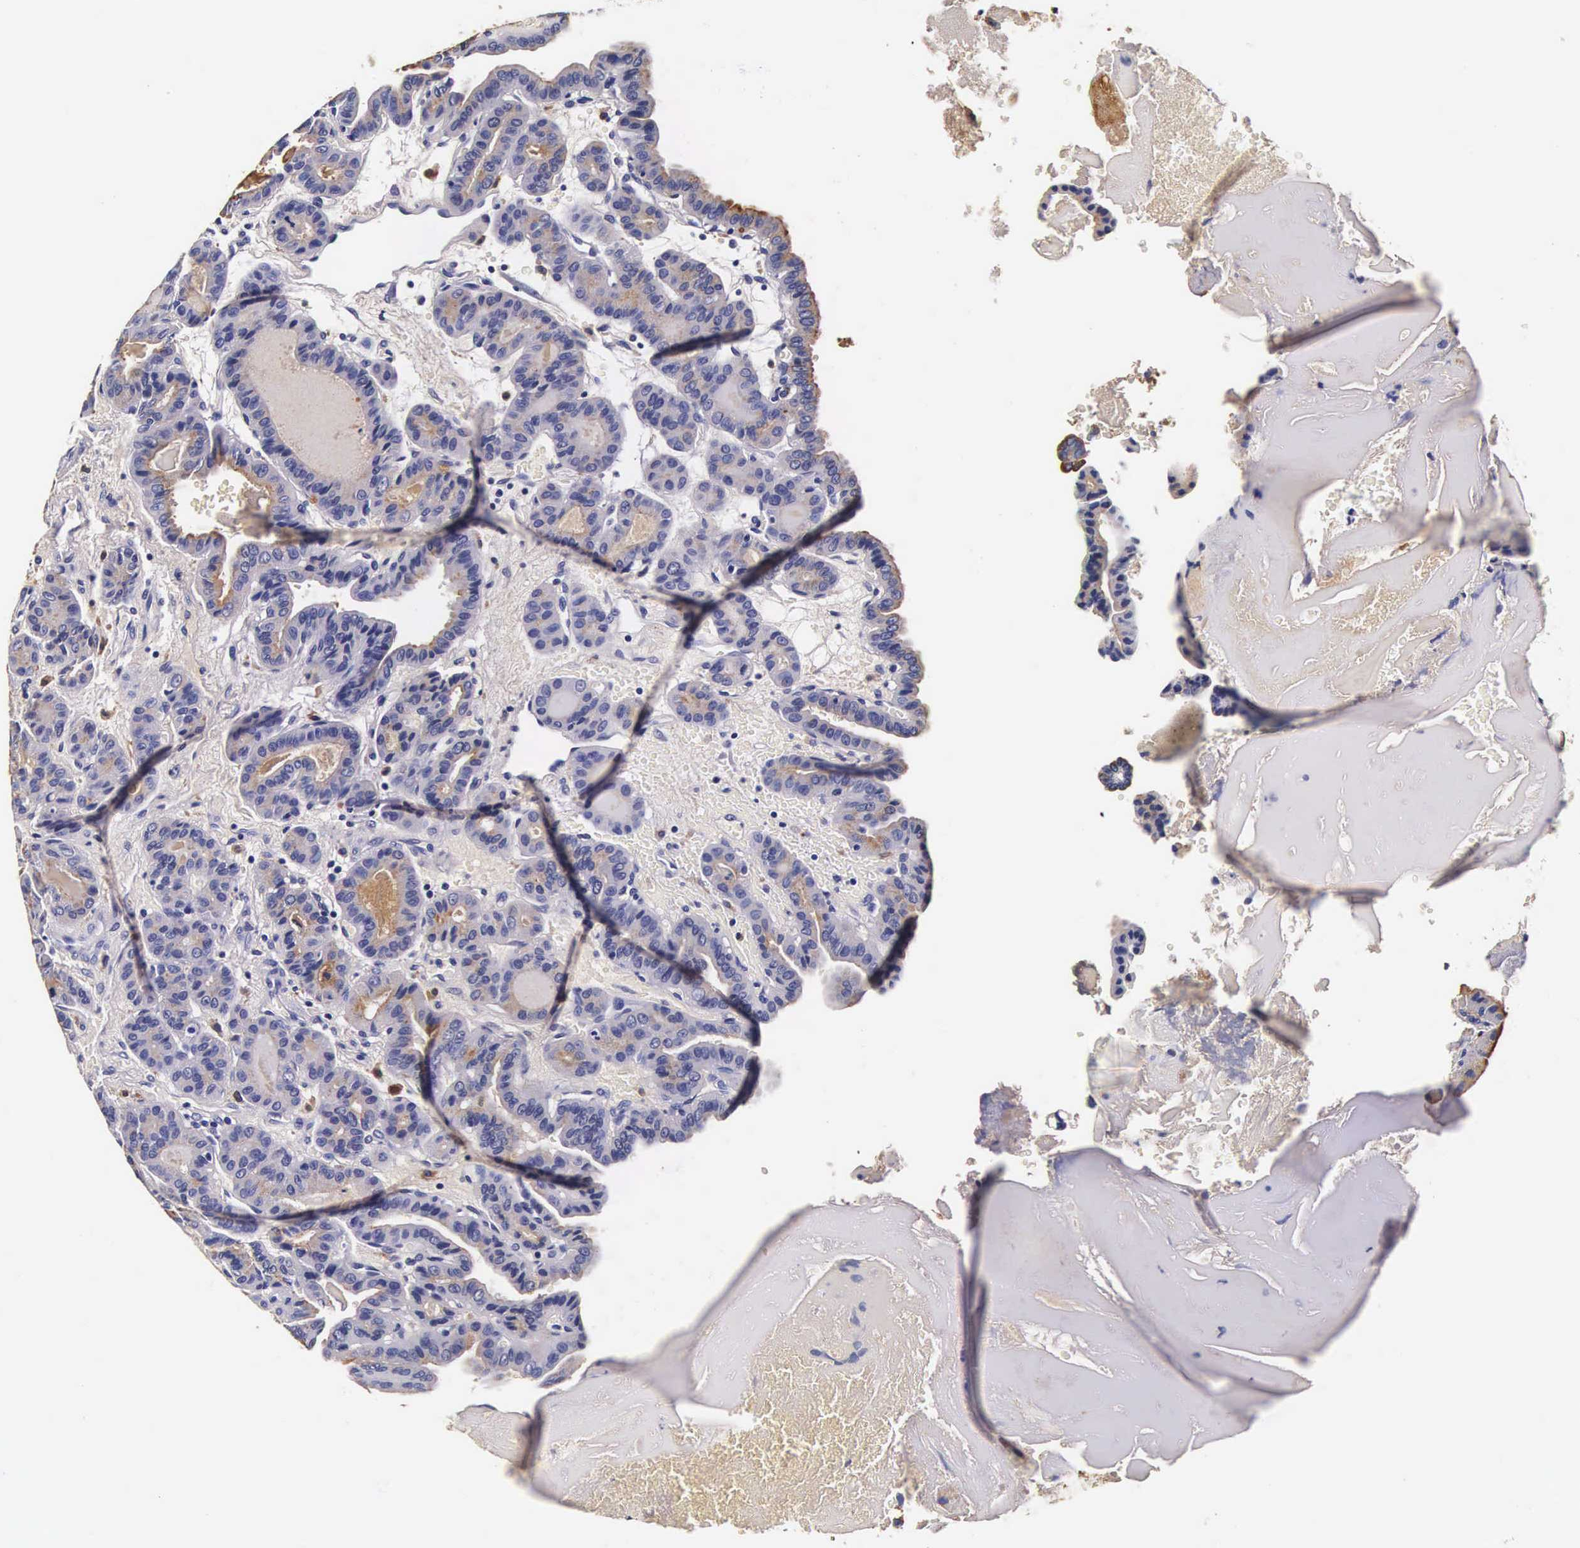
{"staining": {"intensity": "moderate", "quantity": "25%-75%", "location": "cytoplasmic/membranous"}, "tissue": "thyroid cancer", "cell_type": "Tumor cells", "image_type": "cancer", "snomed": [{"axis": "morphology", "description": "Papillary adenocarcinoma, NOS"}, {"axis": "topography", "description": "Thyroid gland"}], "caption": "Immunohistochemistry (IHC) of thyroid cancer shows medium levels of moderate cytoplasmic/membranous expression in about 25%-75% of tumor cells.", "gene": "CTSB", "patient": {"sex": "male", "age": 87}}